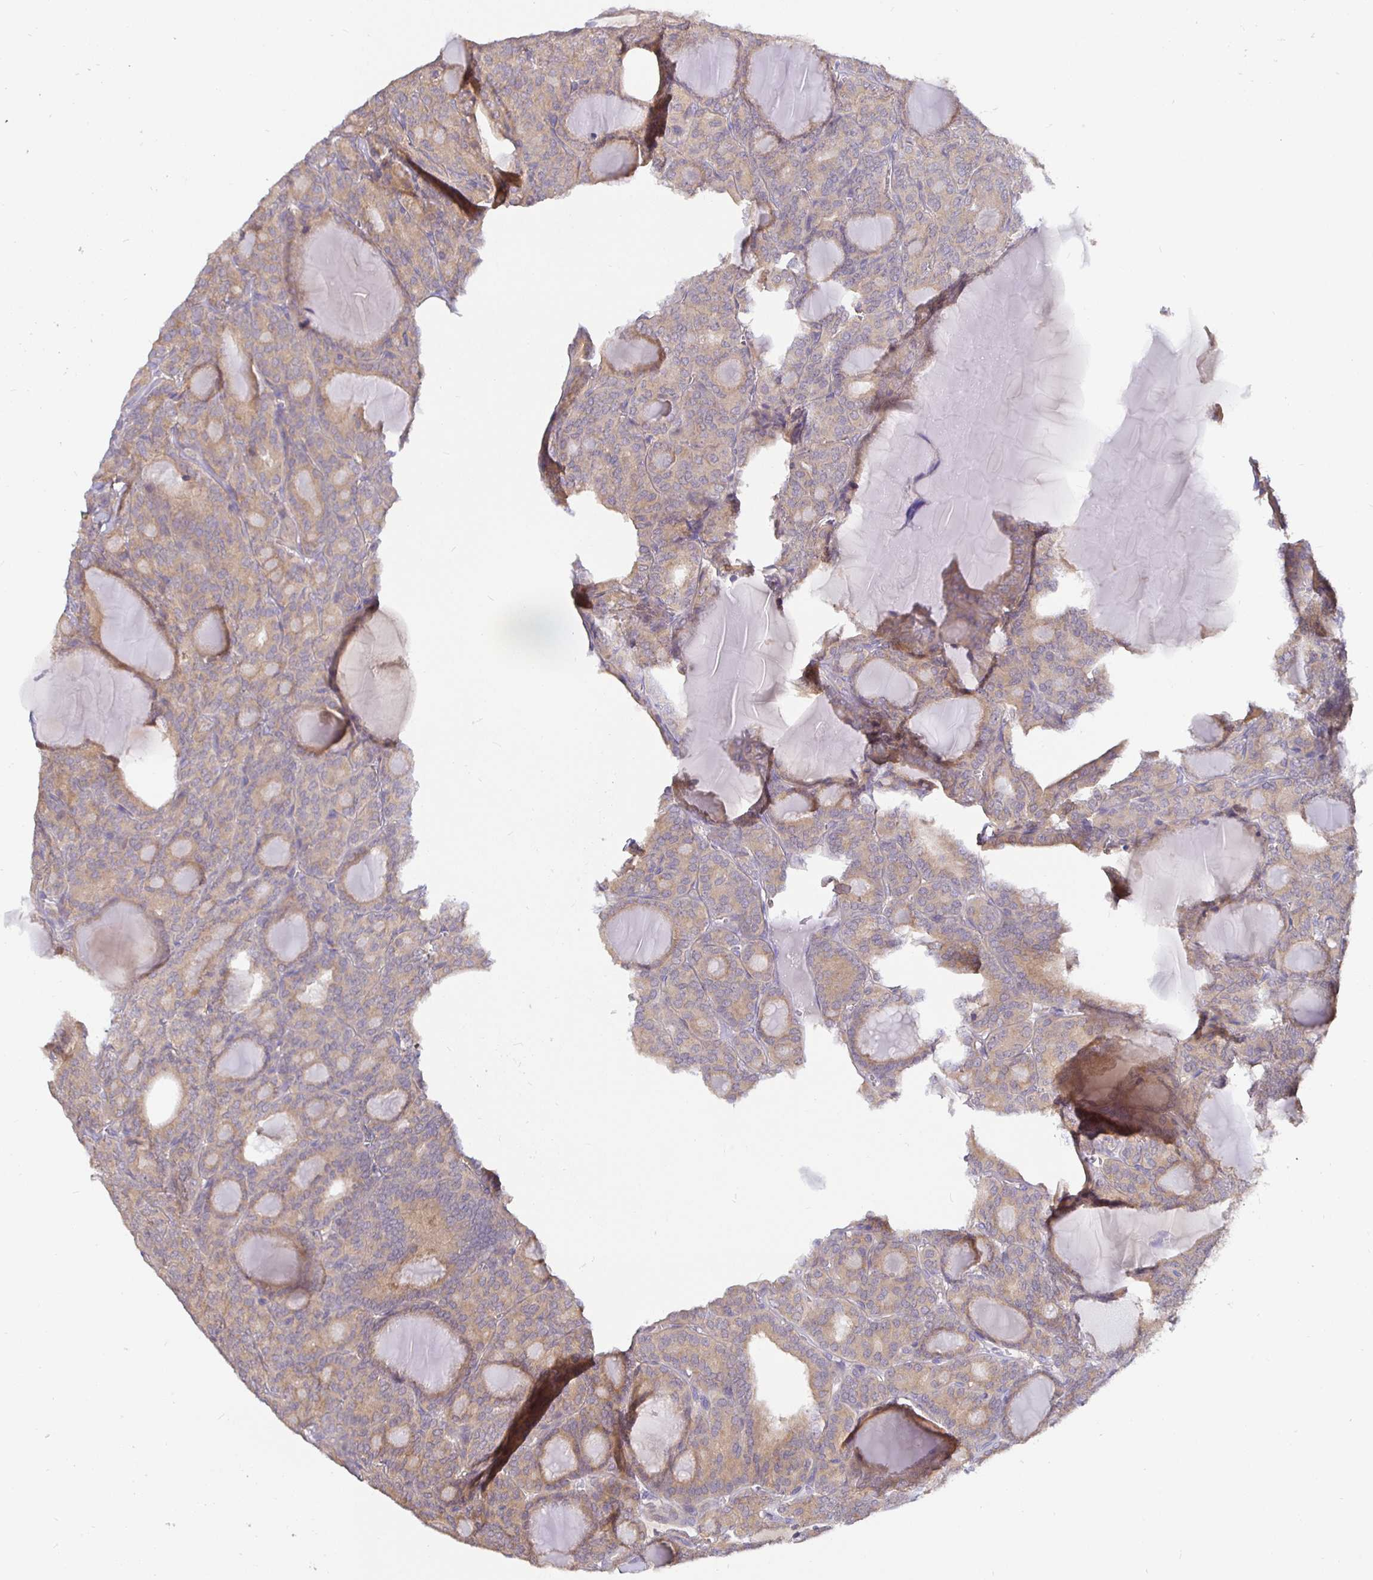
{"staining": {"intensity": "weak", "quantity": "25%-75%", "location": "cytoplasmic/membranous"}, "tissue": "thyroid cancer", "cell_type": "Tumor cells", "image_type": "cancer", "snomed": [{"axis": "morphology", "description": "Follicular adenoma carcinoma, NOS"}, {"axis": "topography", "description": "Thyroid gland"}], "caption": "Protein expression analysis of thyroid cancer (follicular adenoma carcinoma) reveals weak cytoplasmic/membranous staining in approximately 25%-75% of tumor cells. The staining is performed using DAB brown chromogen to label protein expression. The nuclei are counter-stained blue using hematoxylin.", "gene": "KIF21A", "patient": {"sex": "male", "age": 74}}